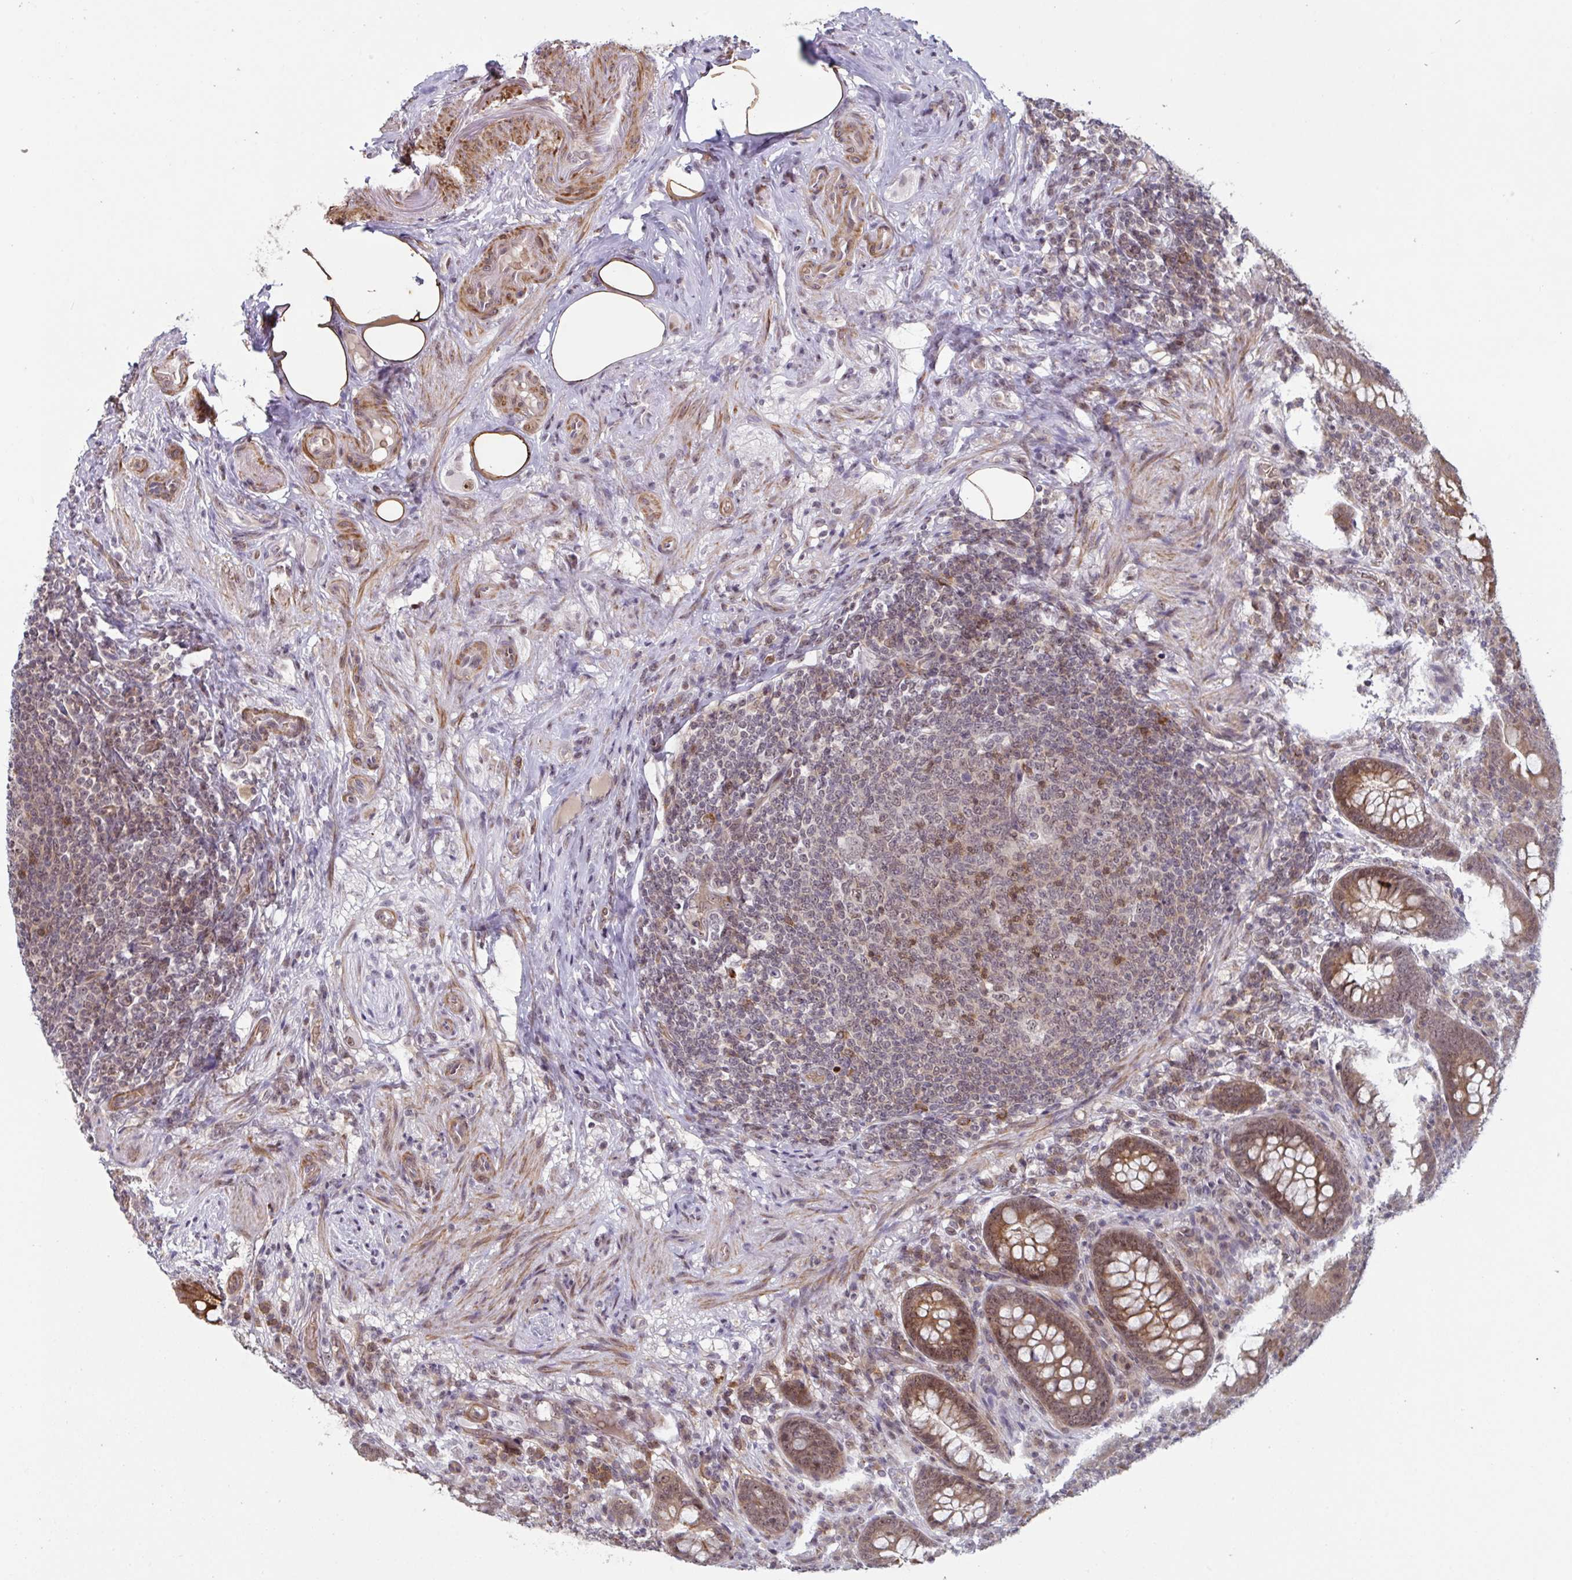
{"staining": {"intensity": "strong", "quantity": ">75%", "location": "cytoplasmic/membranous,nuclear"}, "tissue": "appendix", "cell_type": "Glandular cells", "image_type": "normal", "snomed": [{"axis": "morphology", "description": "Normal tissue, NOS"}, {"axis": "topography", "description": "Appendix"}], "caption": "High-power microscopy captured an IHC micrograph of unremarkable appendix, revealing strong cytoplasmic/membranous,nuclear expression in approximately >75% of glandular cells. Using DAB (brown) and hematoxylin (blue) stains, captured at high magnification using brightfield microscopy.", "gene": "NLRP13", "patient": {"sex": "male", "age": 71}}